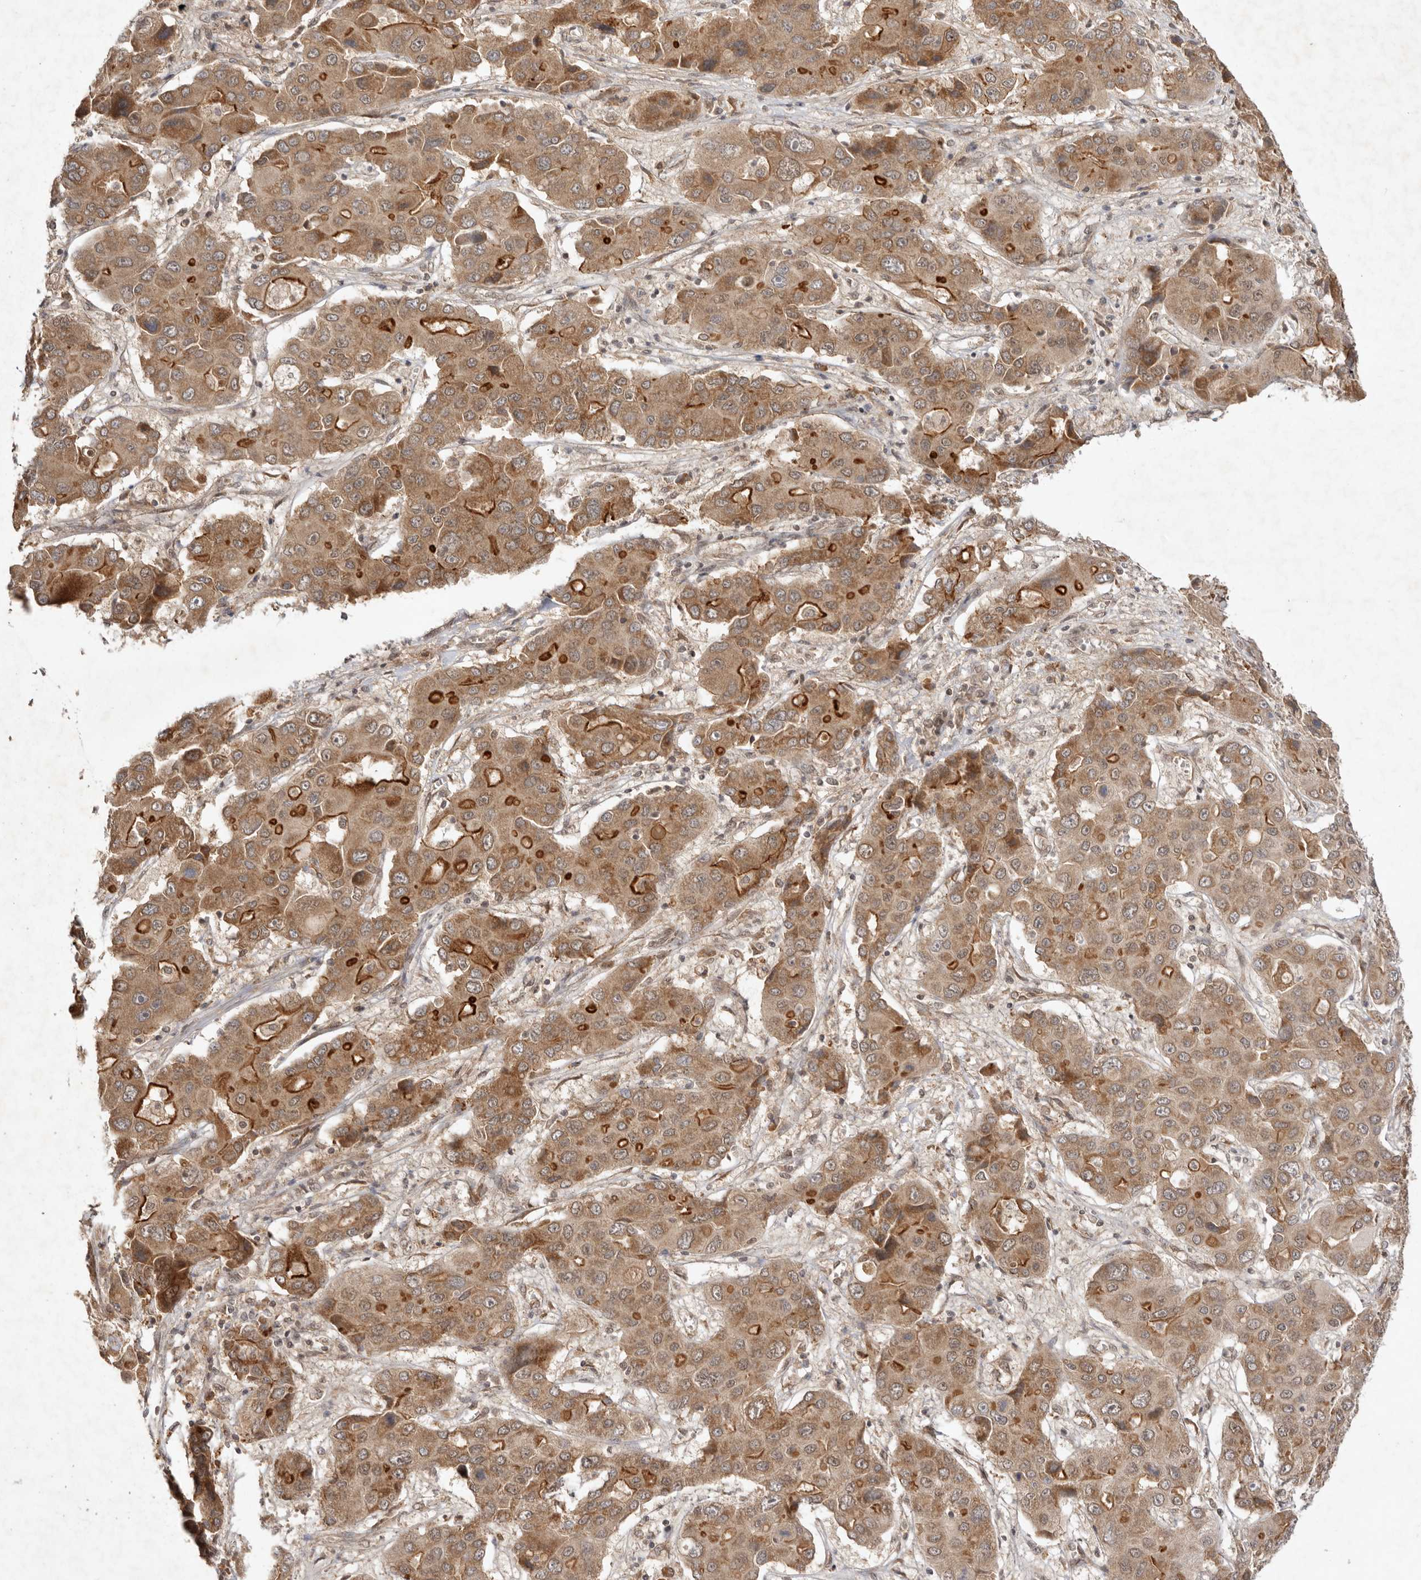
{"staining": {"intensity": "moderate", "quantity": ">75%", "location": "cytoplasmic/membranous,nuclear"}, "tissue": "liver cancer", "cell_type": "Tumor cells", "image_type": "cancer", "snomed": [{"axis": "morphology", "description": "Cholangiocarcinoma"}, {"axis": "topography", "description": "Liver"}], "caption": "Immunohistochemistry photomicrograph of human cholangiocarcinoma (liver) stained for a protein (brown), which shows medium levels of moderate cytoplasmic/membranous and nuclear positivity in about >75% of tumor cells.", "gene": "TARS2", "patient": {"sex": "male", "age": 67}}